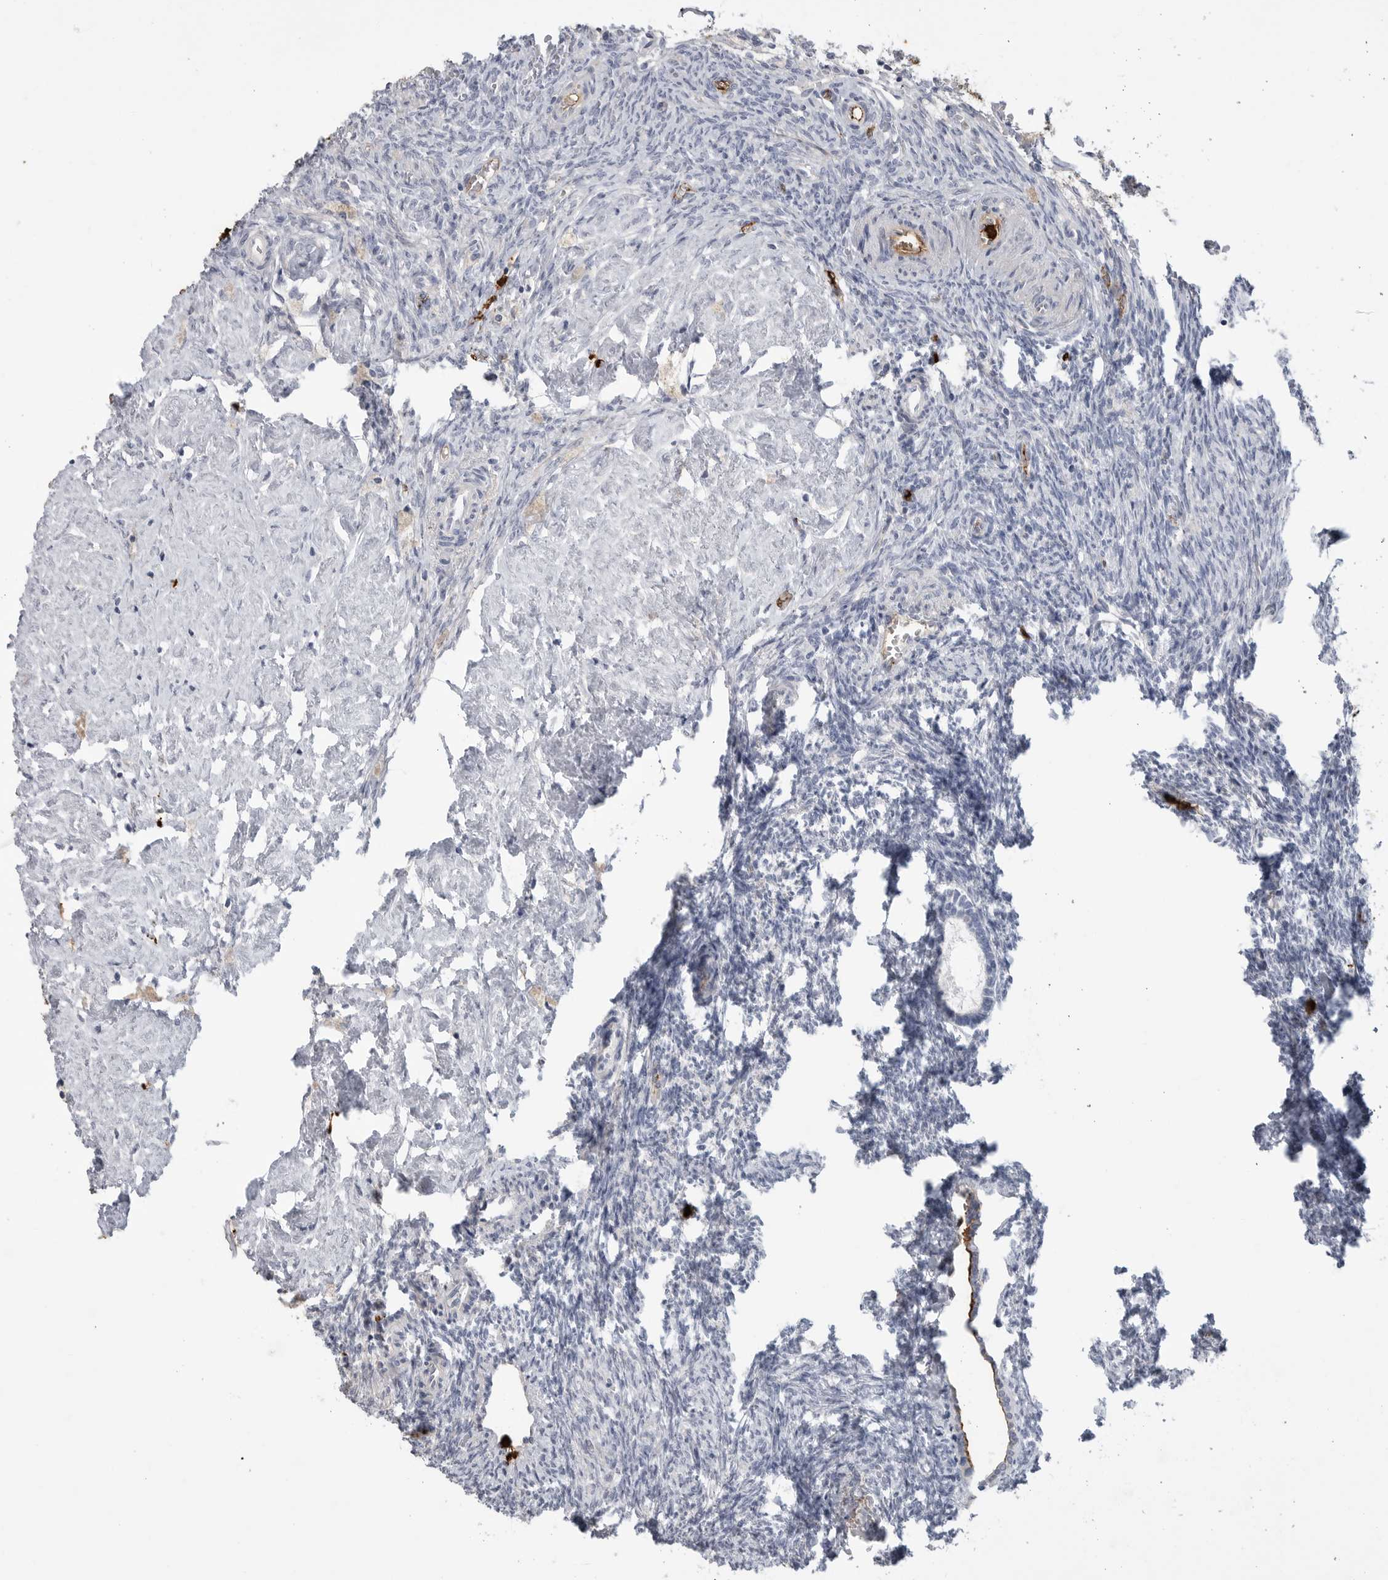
{"staining": {"intensity": "negative", "quantity": "none", "location": "none"}, "tissue": "ovary", "cell_type": "Ovarian stroma cells", "image_type": "normal", "snomed": [{"axis": "morphology", "description": "Normal tissue, NOS"}, {"axis": "topography", "description": "Ovary"}], "caption": "Immunohistochemistry histopathology image of unremarkable ovary stained for a protein (brown), which shows no staining in ovarian stroma cells.", "gene": "CYB561D1", "patient": {"sex": "female", "age": 41}}